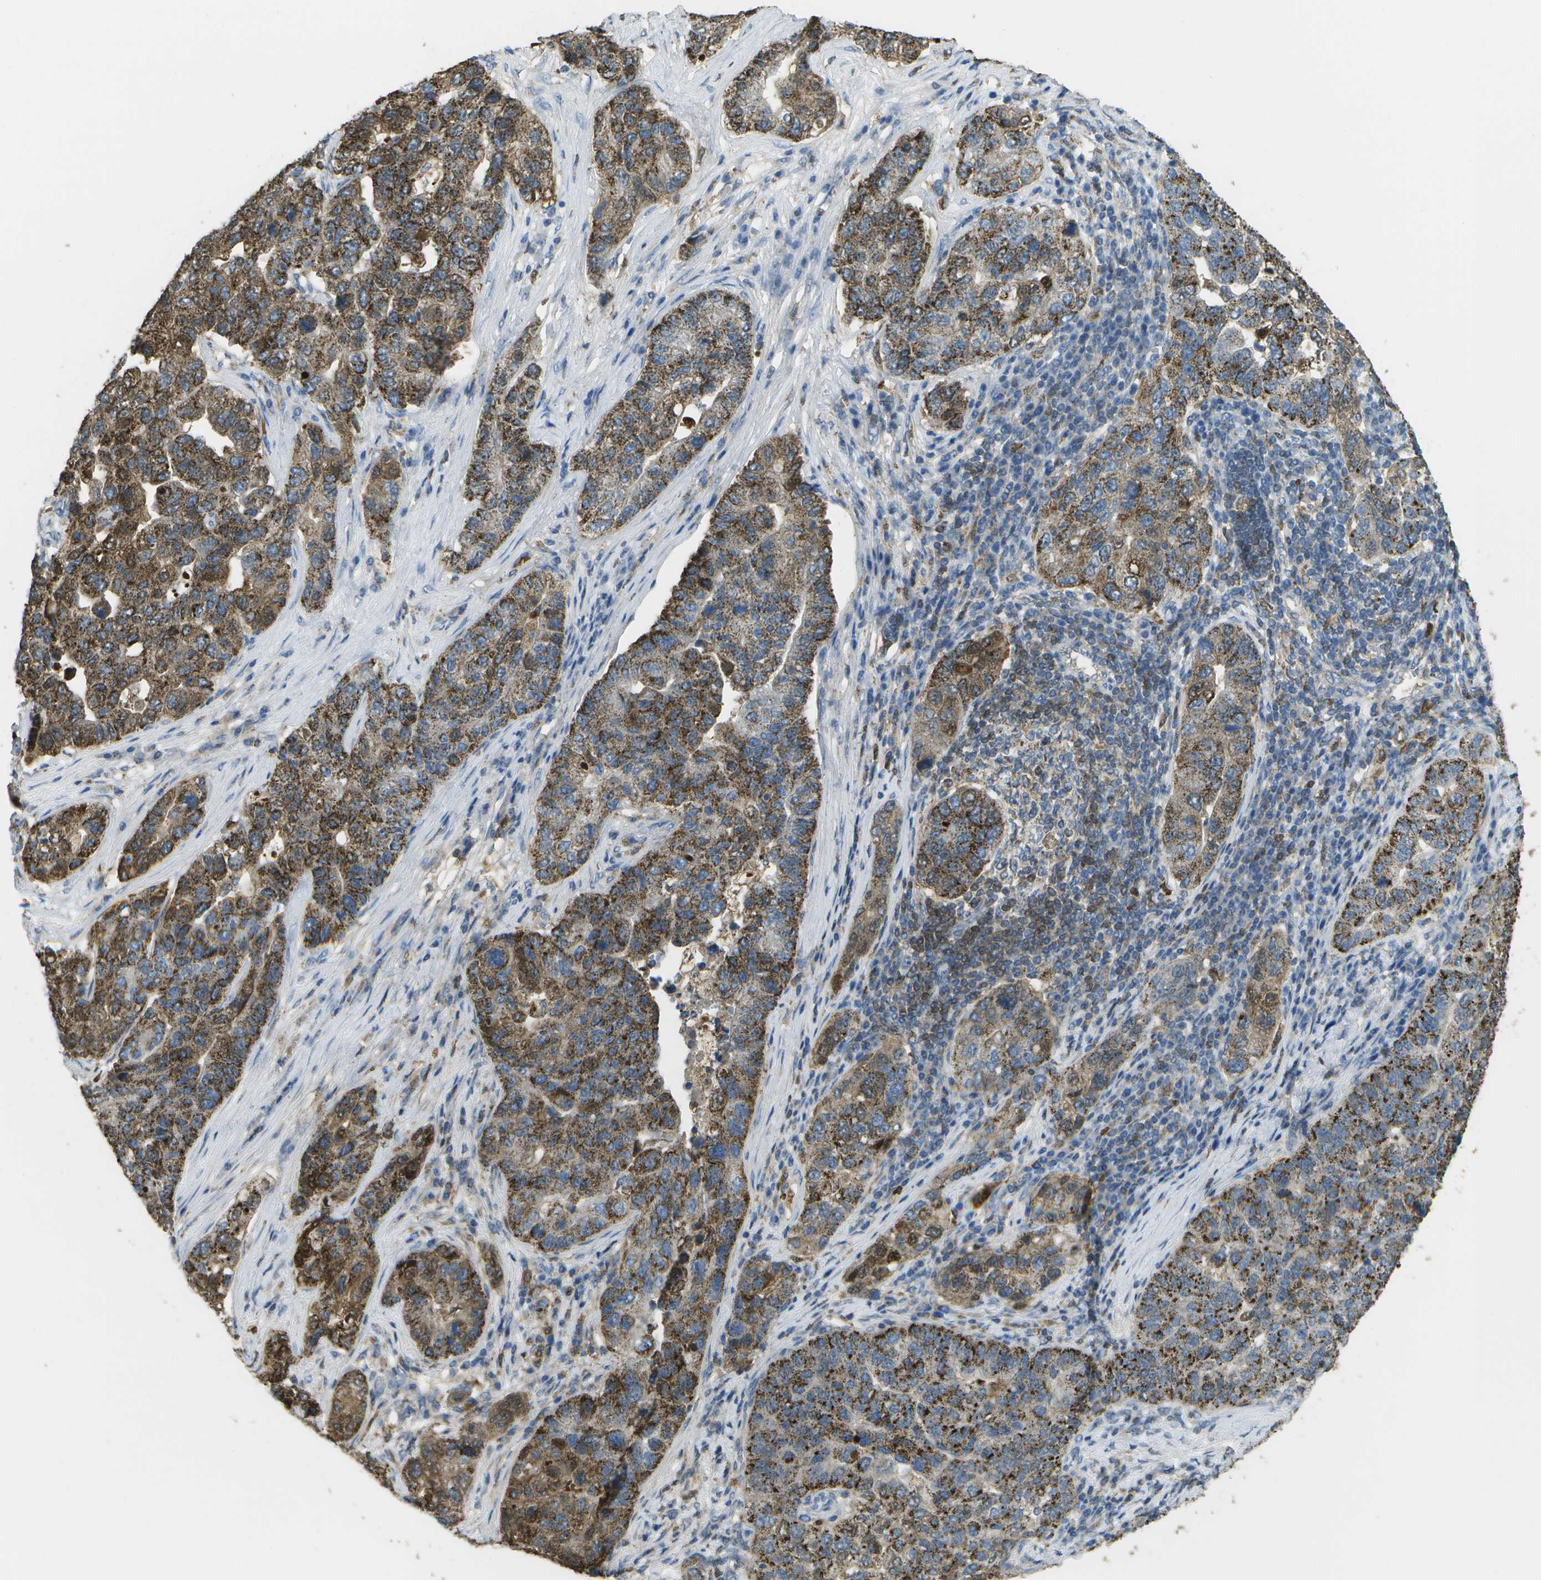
{"staining": {"intensity": "moderate", "quantity": ">75%", "location": "cytoplasmic/membranous"}, "tissue": "pancreatic cancer", "cell_type": "Tumor cells", "image_type": "cancer", "snomed": [{"axis": "morphology", "description": "Adenocarcinoma, NOS"}, {"axis": "topography", "description": "Pancreas"}], "caption": "High-magnification brightfield microscopy of adenocarcinoma (pancreatic) stained with DAB (brown) and counterstained with hematoxylin (blue). tumor cells exhibit moderate cytoplasmic/membranous expression is appreciated in about>75% of cells.", "gene": "CACHD1", "patient": {"sex": "female", "age": 61}}